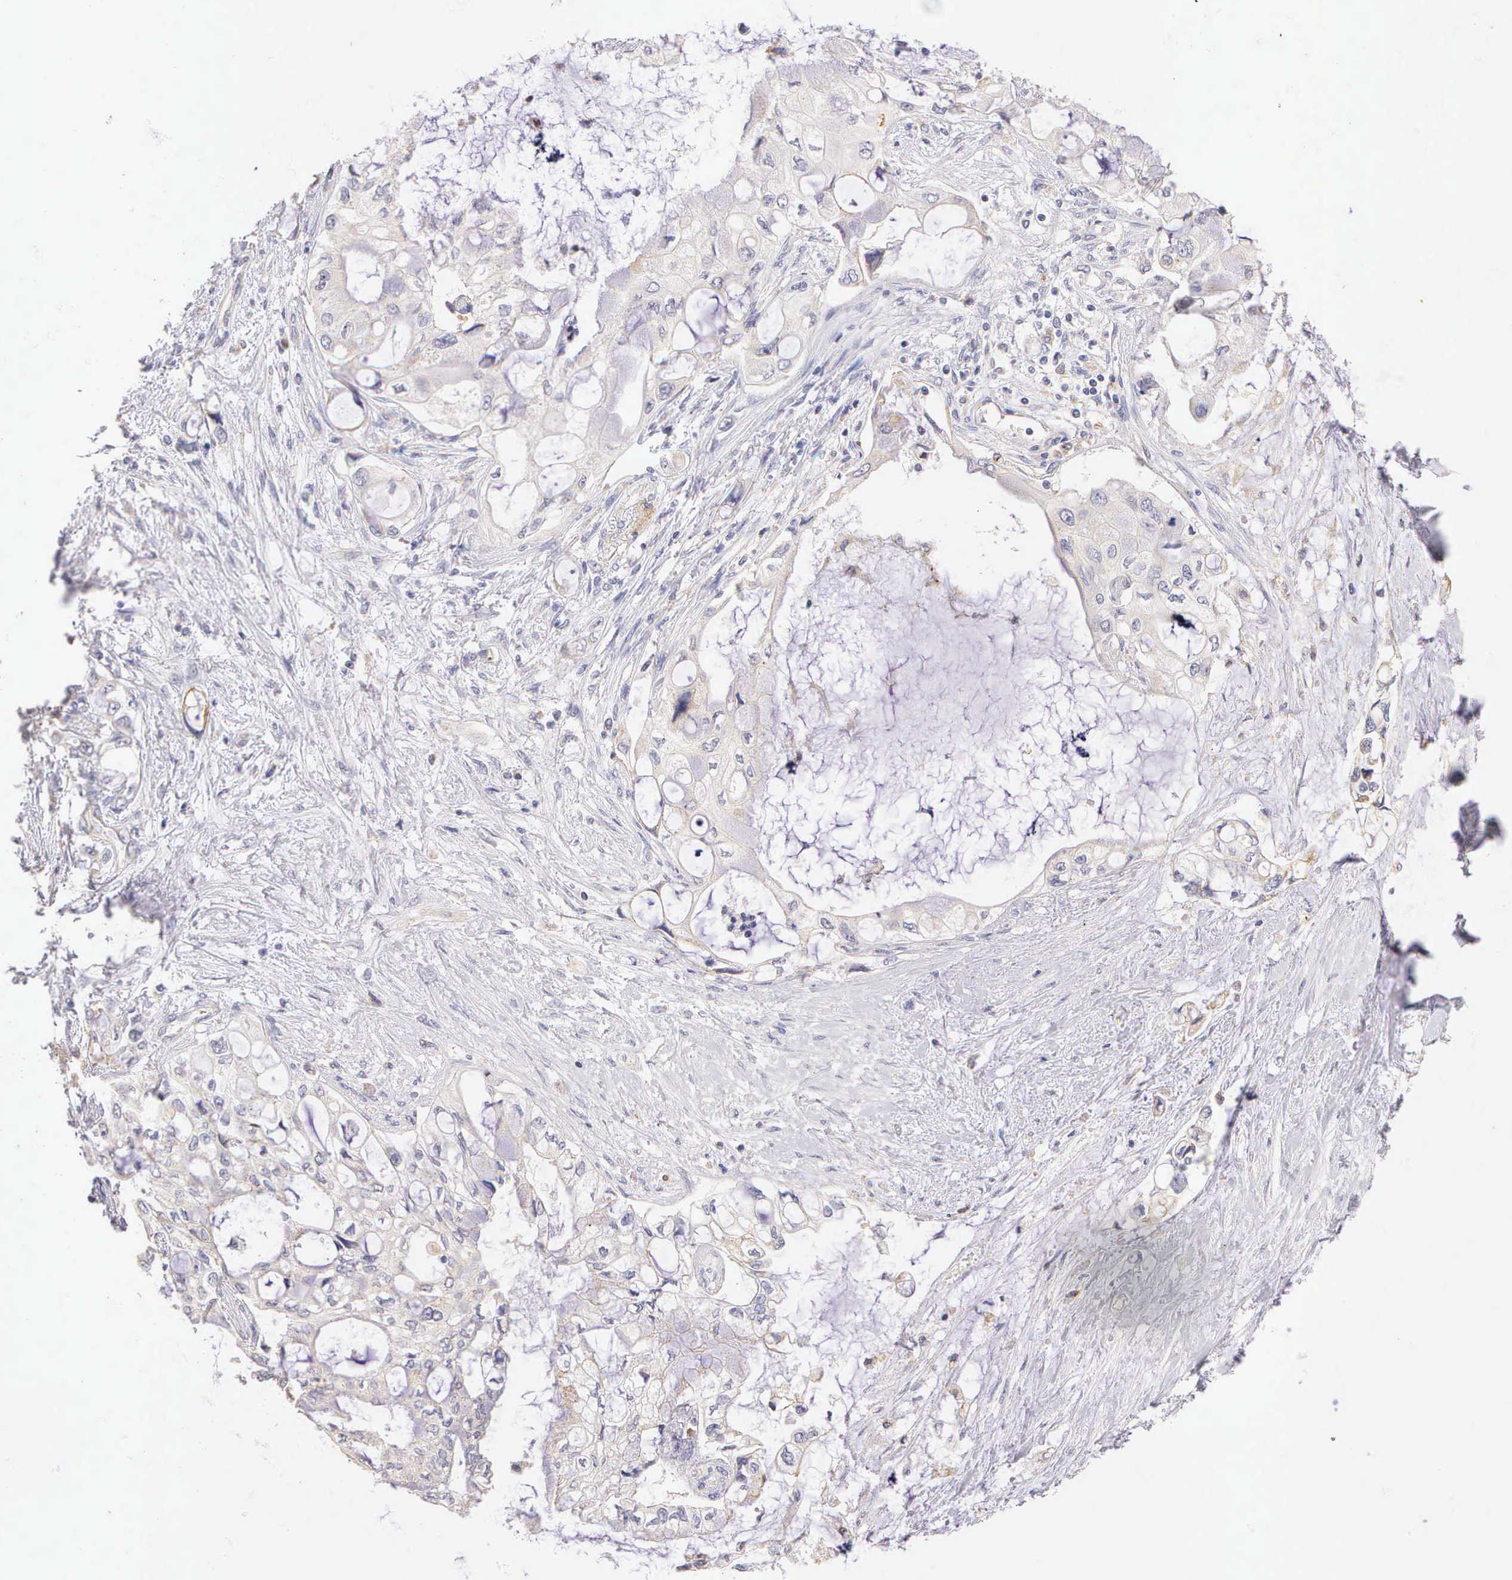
{"staining": {"intensity": "negative", "quantity": "none", "location": "none"}, "tissue": "pancreatic cancer", "cell_type": "Tumor cells", "image_type": "cancer", "snomed": [{"axis": "morphology", "description": "Adenocarcinoma, NOS"}, {"axis": "topography", "description": "Pancreas"}], "caption": "The micrograph reveals no staining of tumor cells in pancreatic adenocarcinoma. (DAB (3,3'-diaminobenzidine) immunohistochemistry with hematoxylin counter stain).", "gene": "ESR1", "patient": {"sex": "female", "age": 70}}